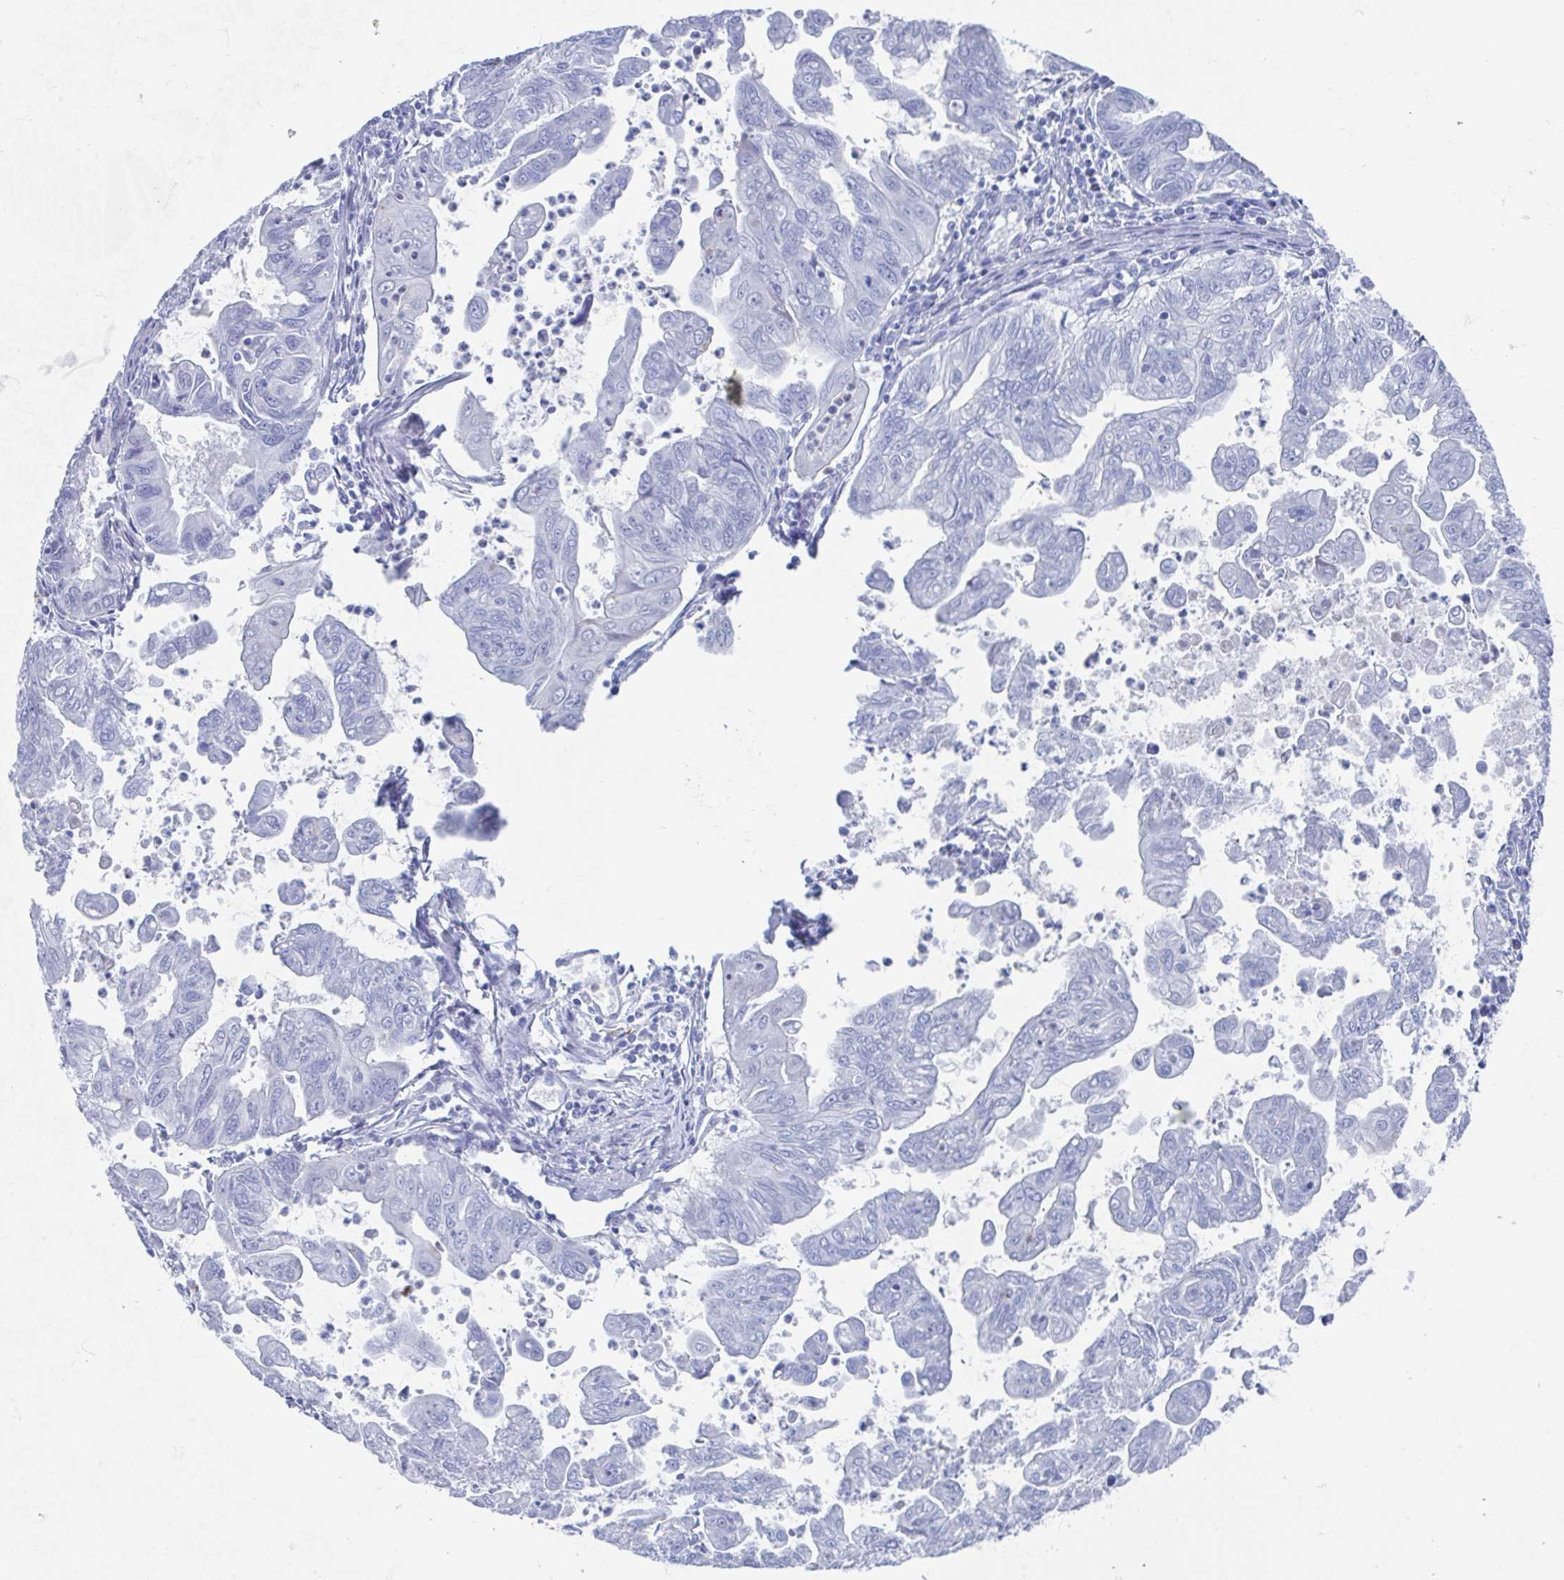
{"staining": {"intensity": "negative", "quantity": "none", "location": "none"}, "tissue": "stomach cancer", "cell_type": "Tumor cells", "image_type": "cancer", "snomed": [{"axis": "morphology", "description": "Adenocarcinoma, NOS"}, {"axis": "topography", "description": "Stomach, upper"}], "caption": "Immunohistochemistry image of neoplastic tissue: stomach cancer stained with DAB demonstrates no significant protein expression in tumor cells.", "gene": "C10orf53", "patient": {"sex": "male", "age": 80}}